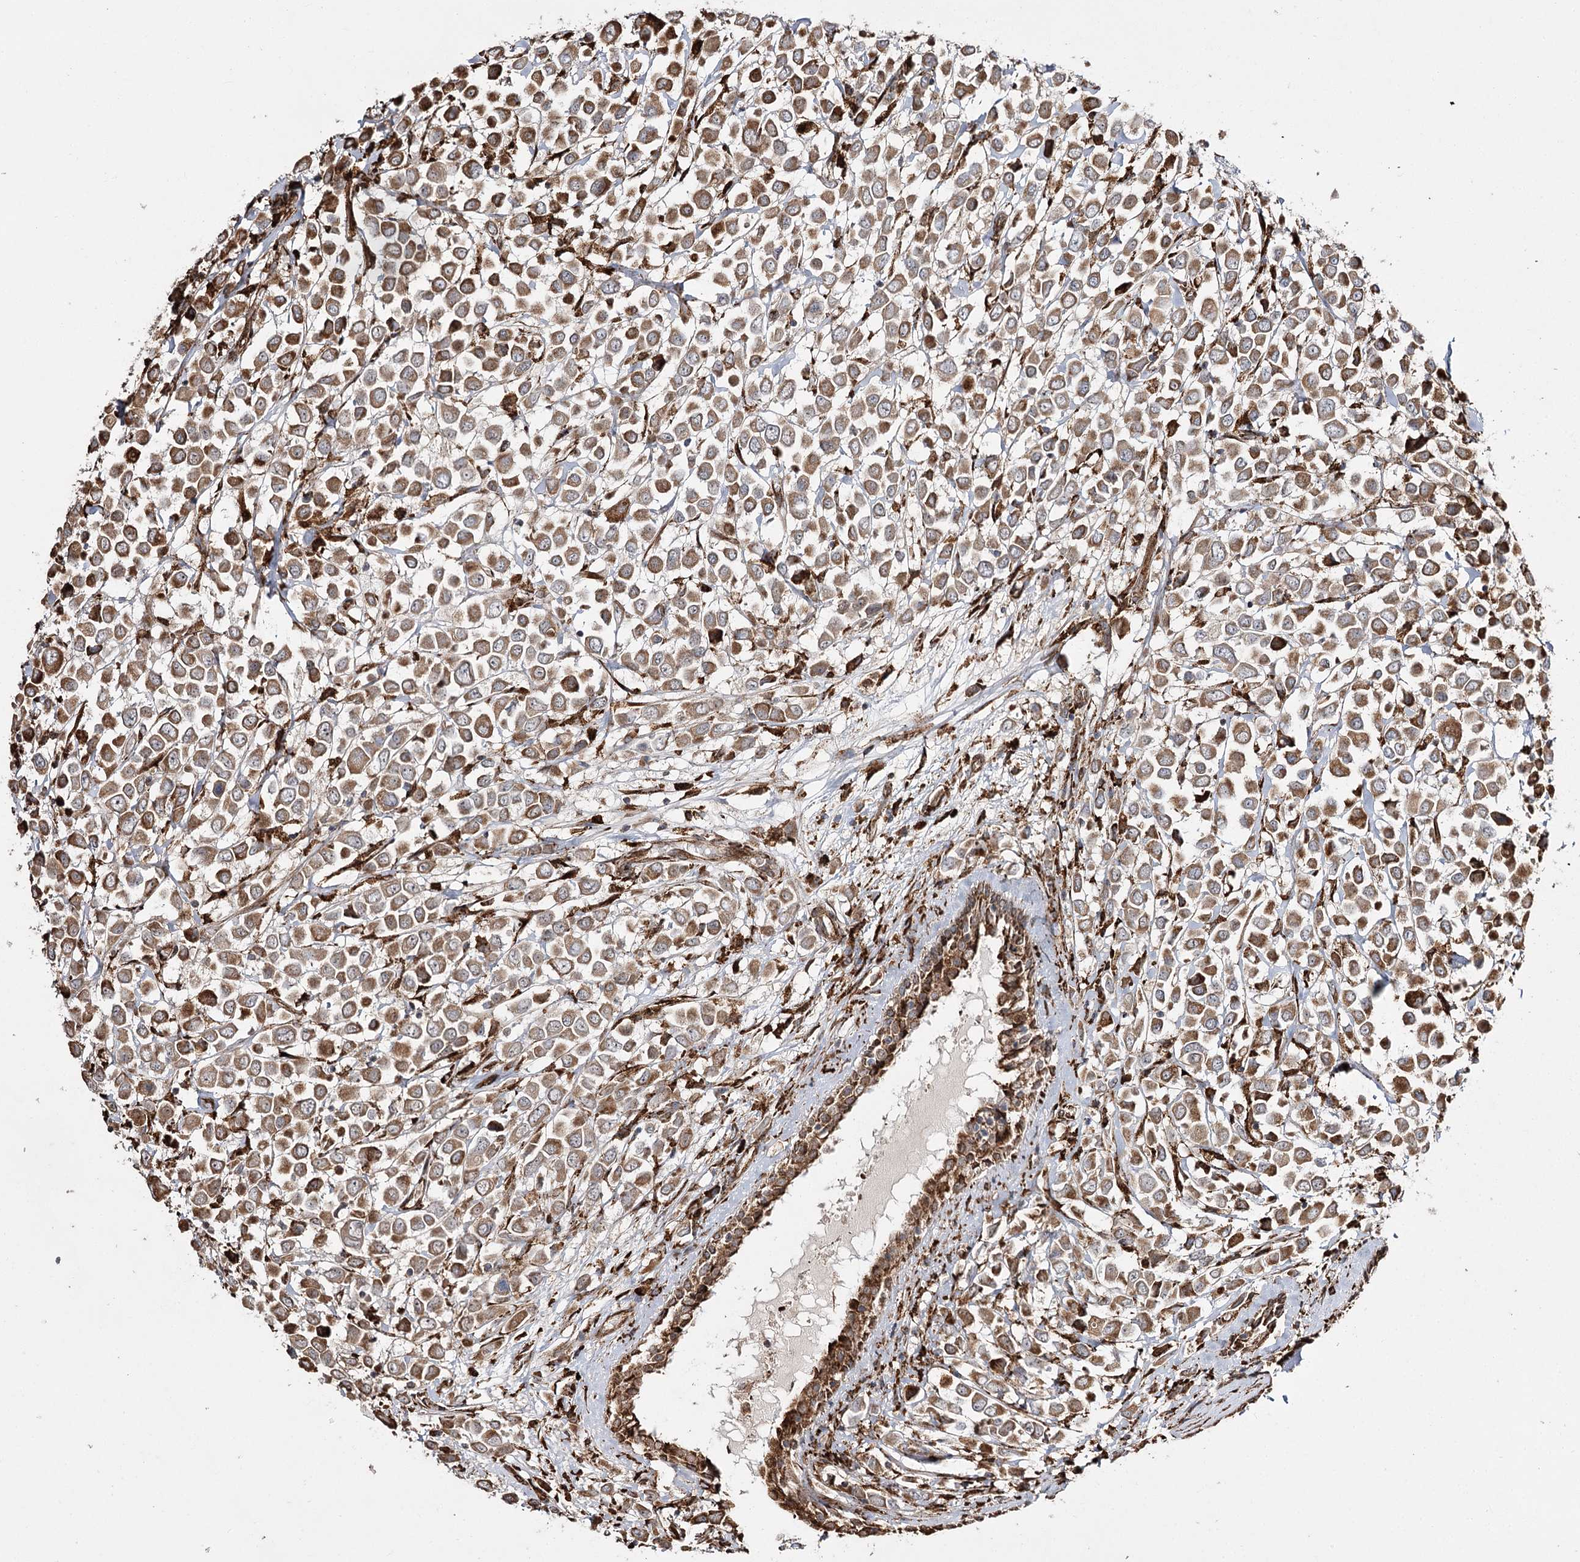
{"staining": {"intensity": "moderate", "quantity": ">75%", "location": "cytoplasmic/membranous"}, "tissue": "breast cancer", "cell_type": "Tumor cells", "image_type": "cancer", "snomed": [{"axis": "morphology", "description": "Duct carcinoma"}, {"axis": "topography", "description": "Breast"}], "caption": "This histopathology image exhibits breast cancer (invasive ductal carcinoma) stained with immunohistochemistry (IHC) to label a protein in brown. The cytoplasmic/membranous of tumor cells show moderate positivity for the protein. Nuclei are counter-stained blue.", "gene": "FANCL", "patient": {"sex": "female", "age": 61}}